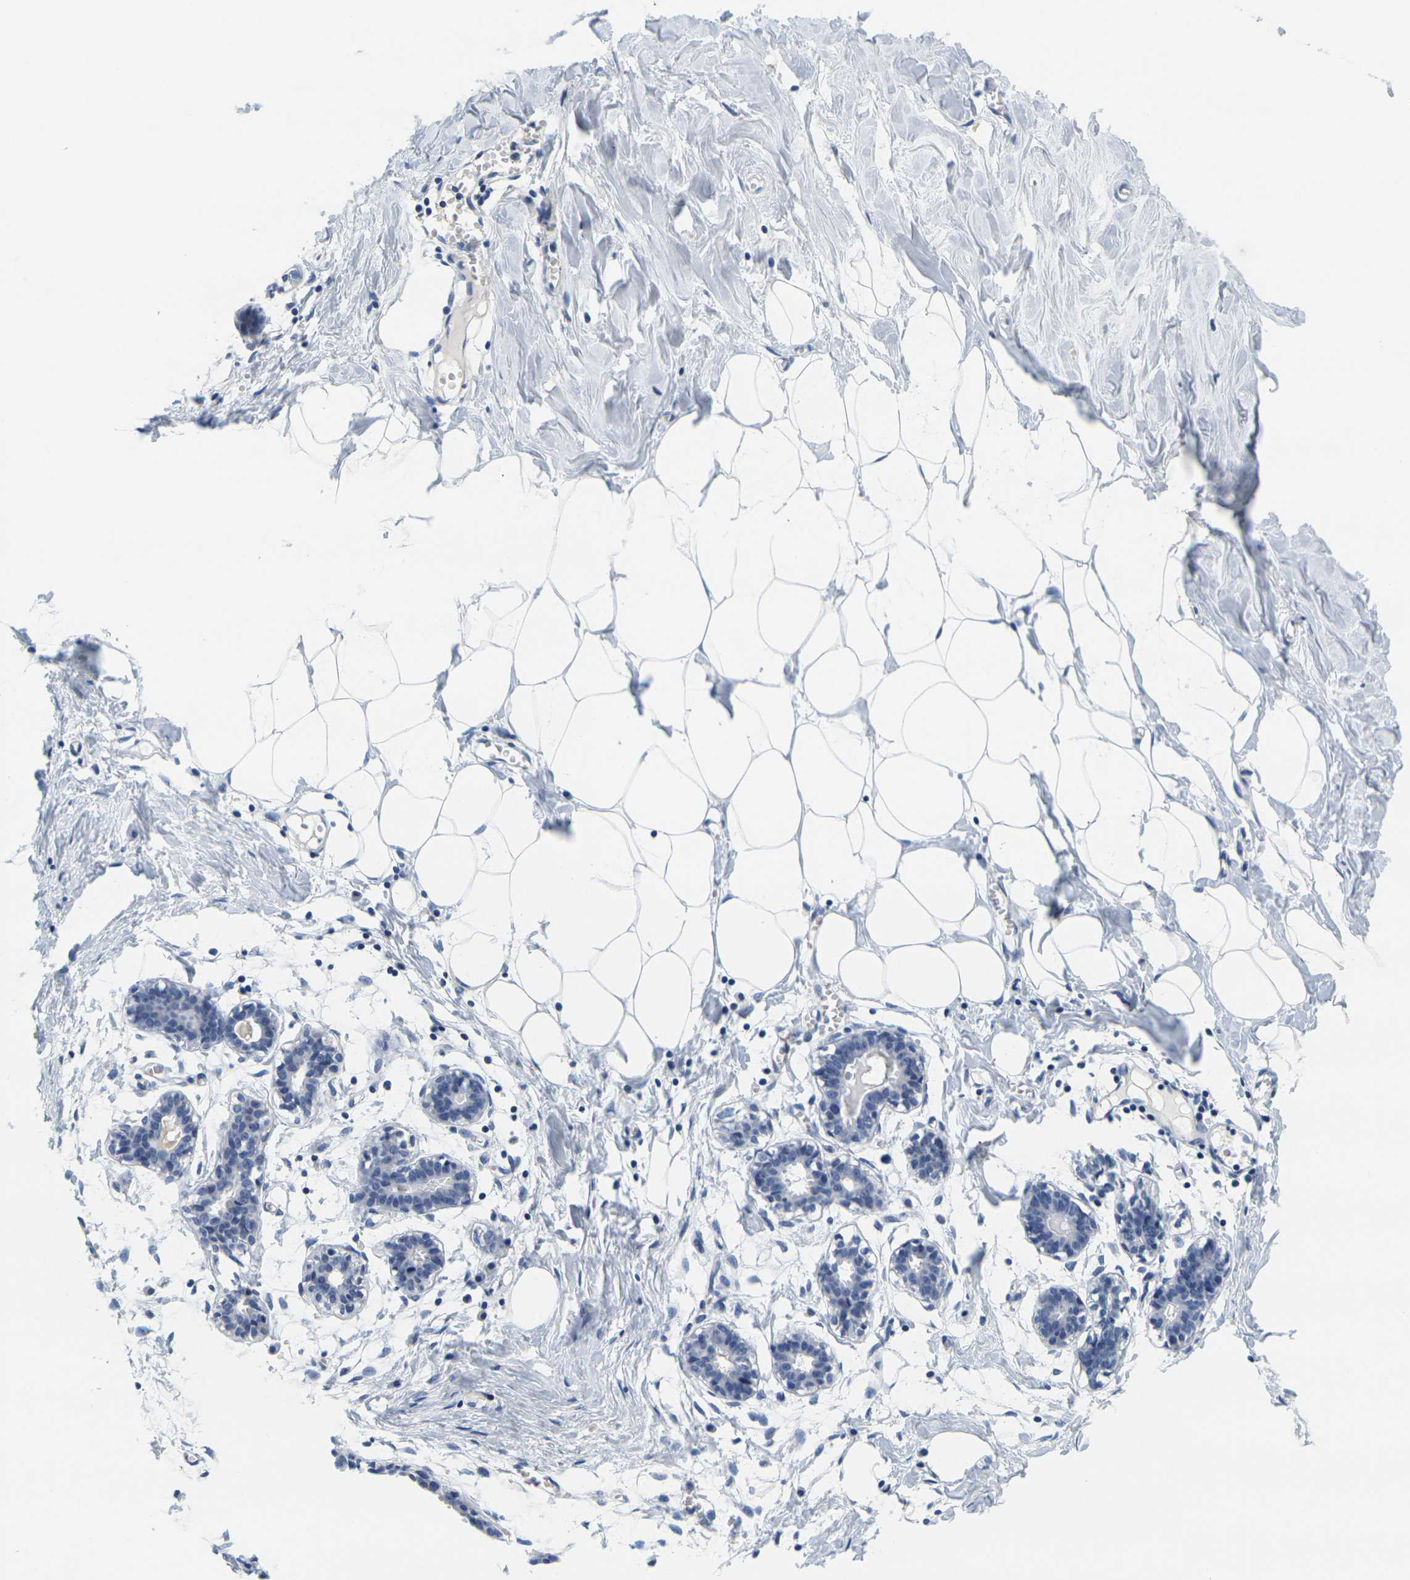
{"staining": {"intensity": "negative", "quantity": "none", "location": "none"}, "tissue": "breast", "cell_type": "Adipocytes", "image_type": "normal", "snomed": [{"axis": "morphology", "description": "Normal tissue, NOS"}, {"axis": "topography", "description": "Breast"}], "caption": "High magnification brightfield microscopy of benign breast stained with DAB (brown) and counterstained with hematoxylin (blue): adipocytes show no significant positivity. Brightfield microscopy of immunohistochemistry (IHC) stained with DAB (brown) and hematoxylin (blue), captured at high magnification.", "gene": "KLK5", "patient": {"sex": "female", "age": 27}}